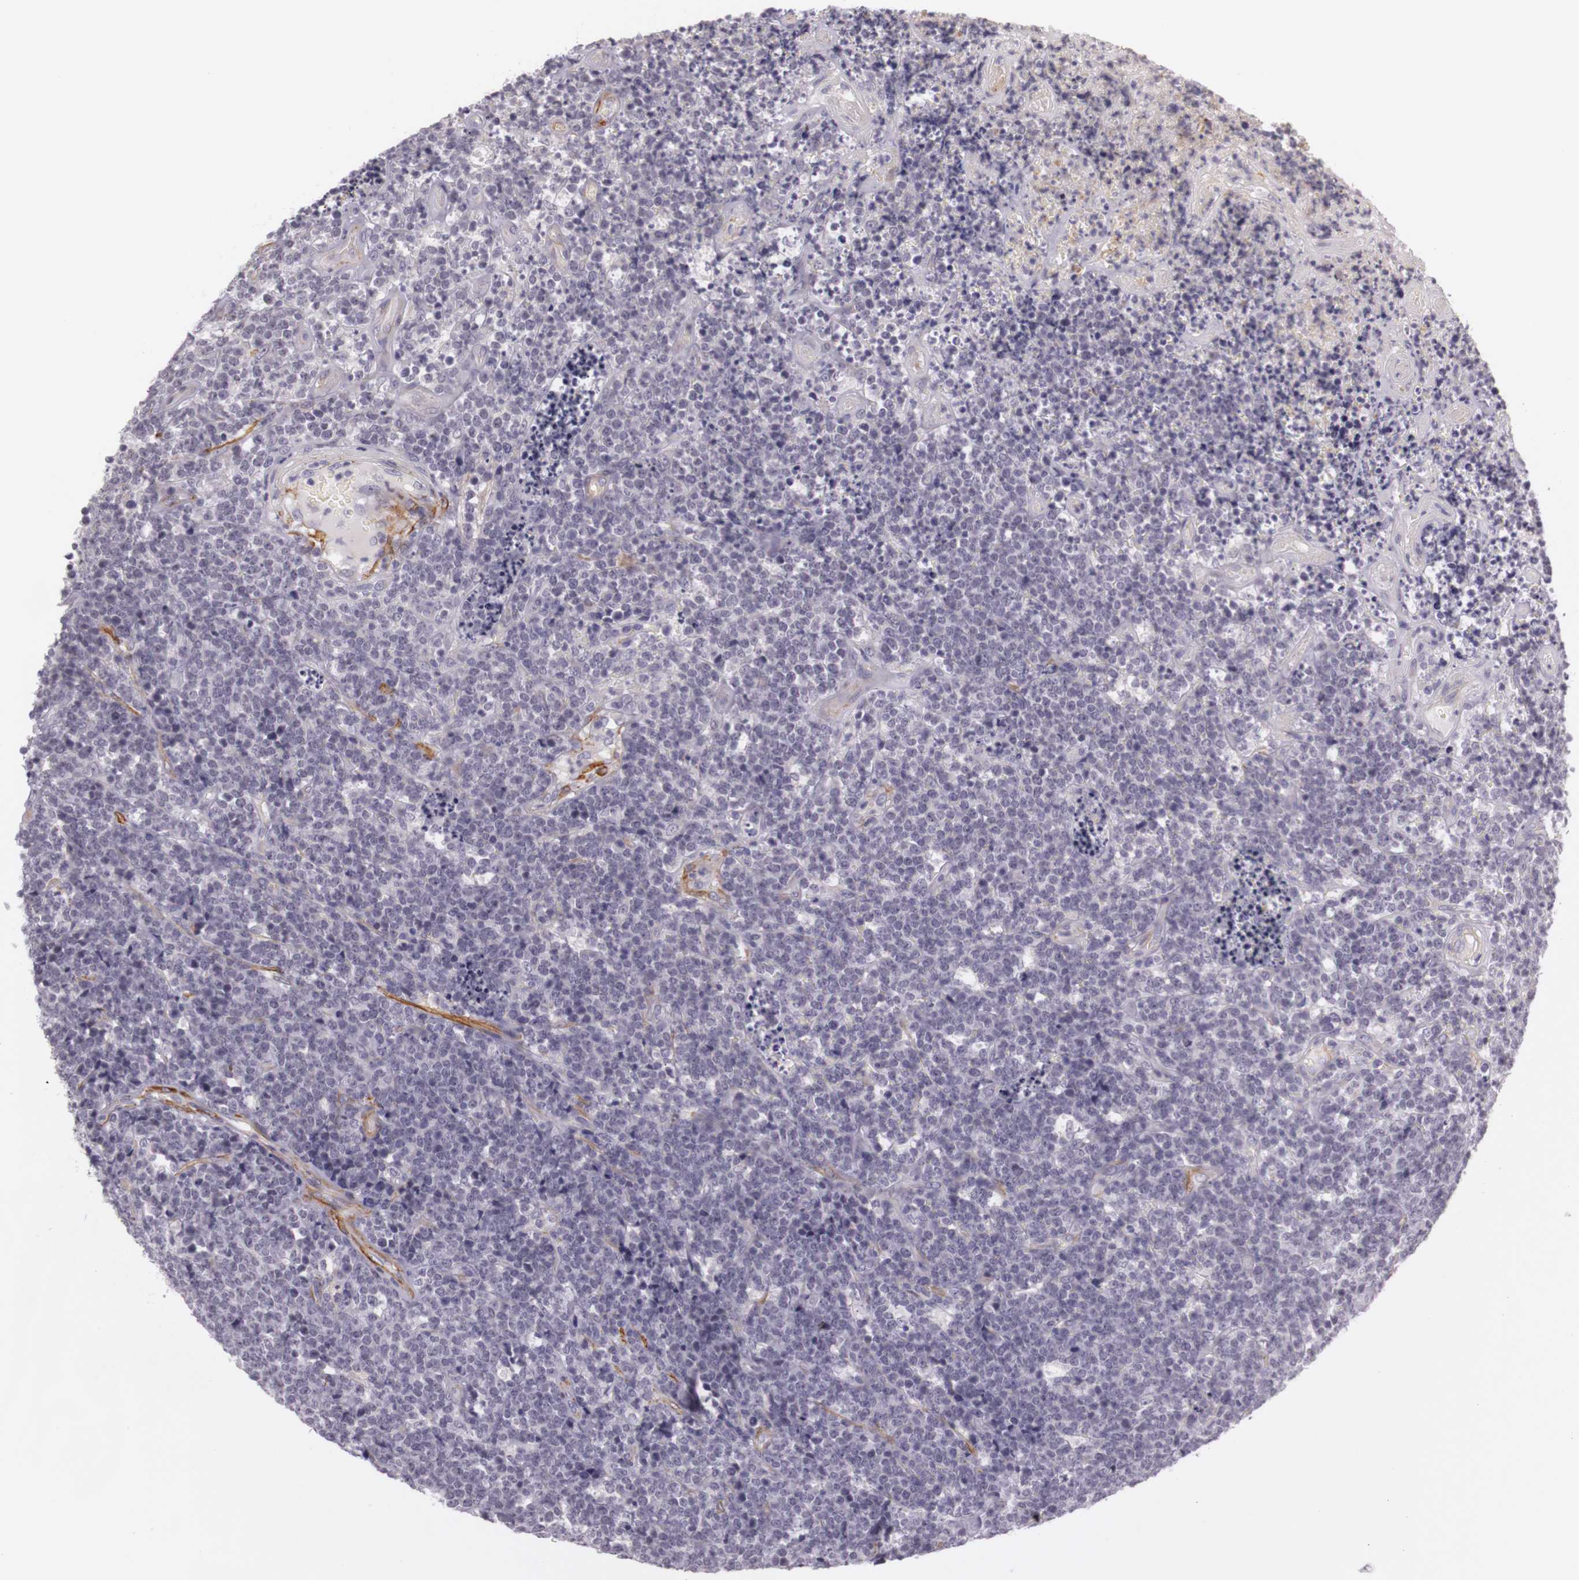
{"staining": {"intensity": "negative", "quantity": "none", "location": "none"}, "tissue": "lymphoma", "cell_type": "Tumor cells", "image_type": "cancer", "snomed": [{"axis": "morphology", "description": "Malignant lymphoma, non-Hodgkin's type, High grade"}, {"axis": "topography", "description": "Small intestine"}, {"axis": "topography", "description": "Colon"}], "caption": "Photomicrograph shows no protein staining in tumor cells of lymphoma tissue. (Immunohistochemistry, brightfield microscopy, high magnification).", "gene": "CNTN2", "patient": {"sex": "male", "age": 8}}